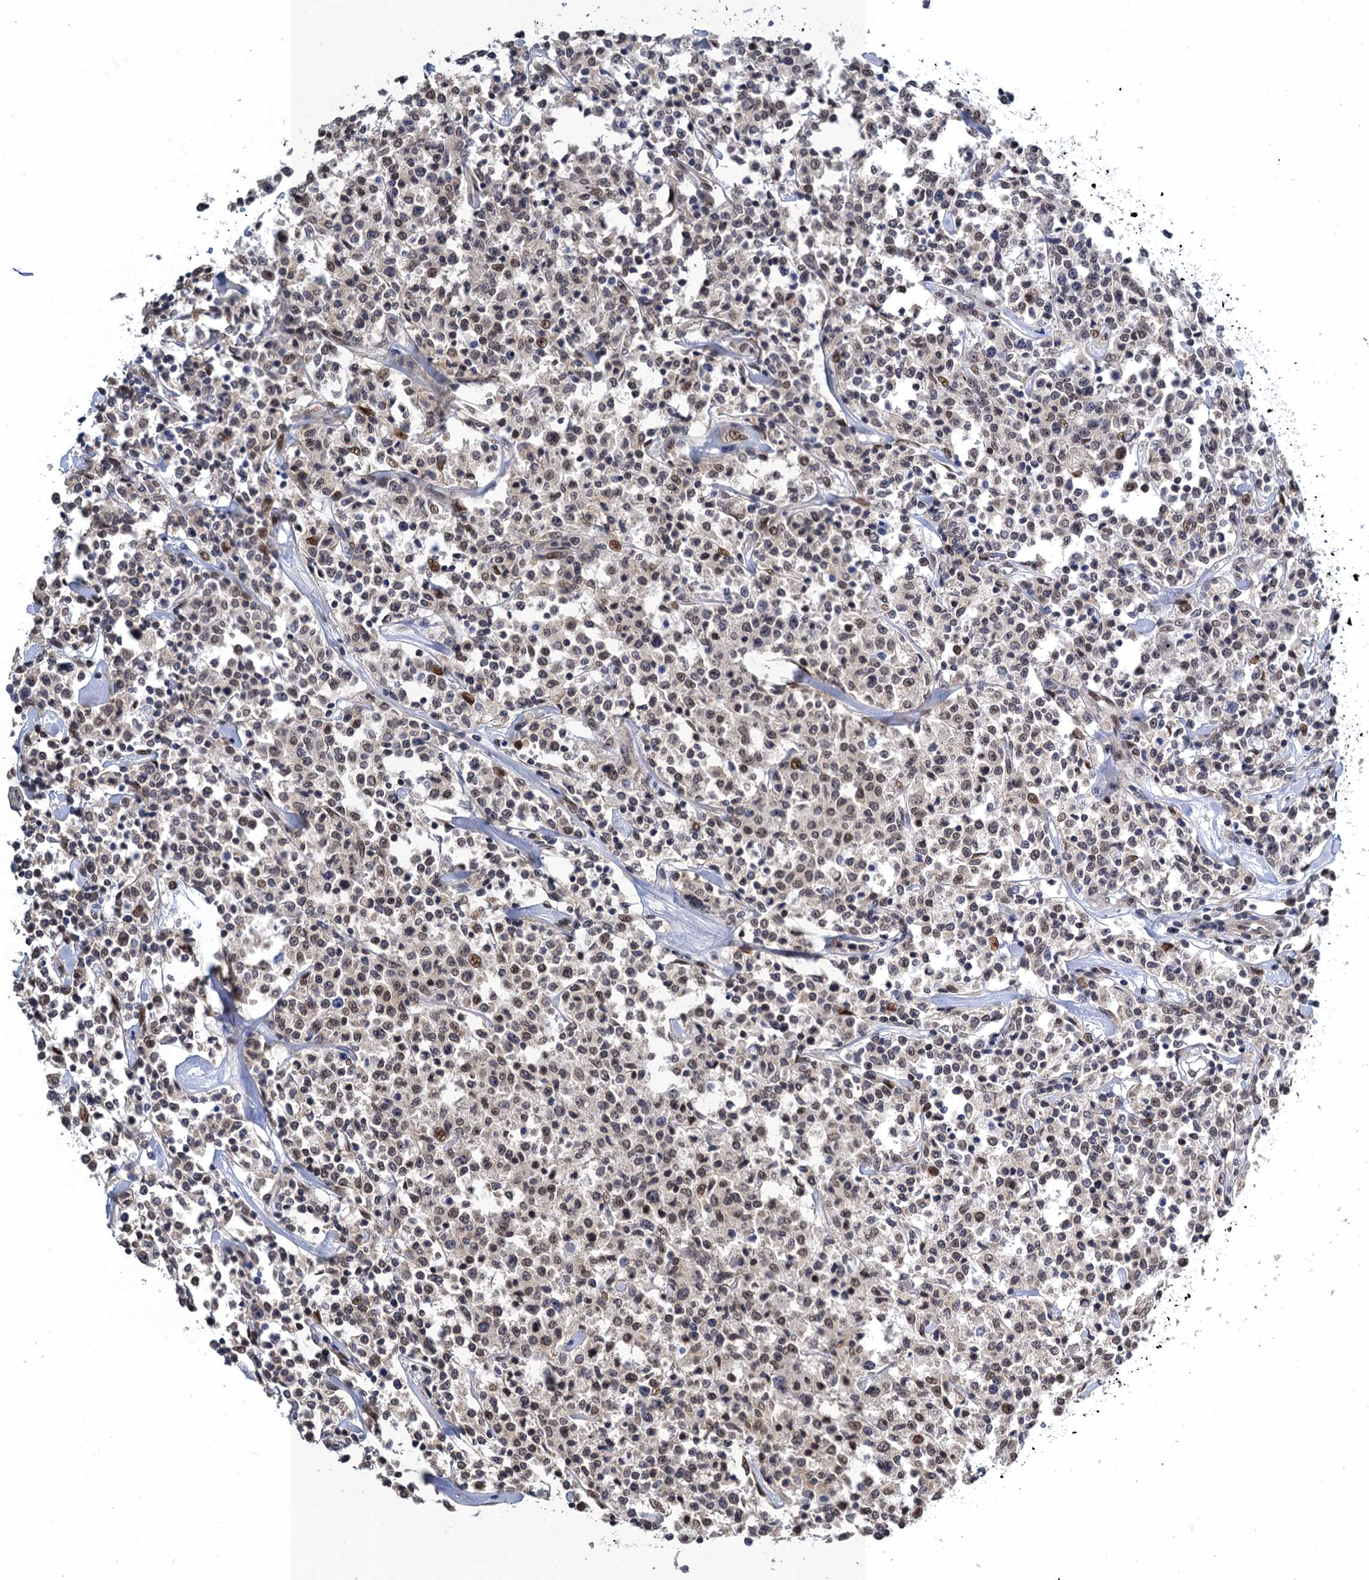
{"staining": {"intensity": "moderate", "quantity": "<25%", "location": "nuclear"}, "tissue": "lymphoma", "cell_type": "Tumor cells", "image_type": "cancer", "snomed": [{"axis": "morphology", "description": "Malignant lymphoma, non-Hodgkin's type, Low grade"}, {"axis": "topography", "description": "Small intestine"}], "caption": "A histopathology image of human lymphoma stained for a protein reveals moderate nuclear brown staining in tumor cells. The protein is shown in brown color, while the nuclei are stained blue.", "gene": "ZAR1L", "patient": {"sex": "female", "age": 59}}